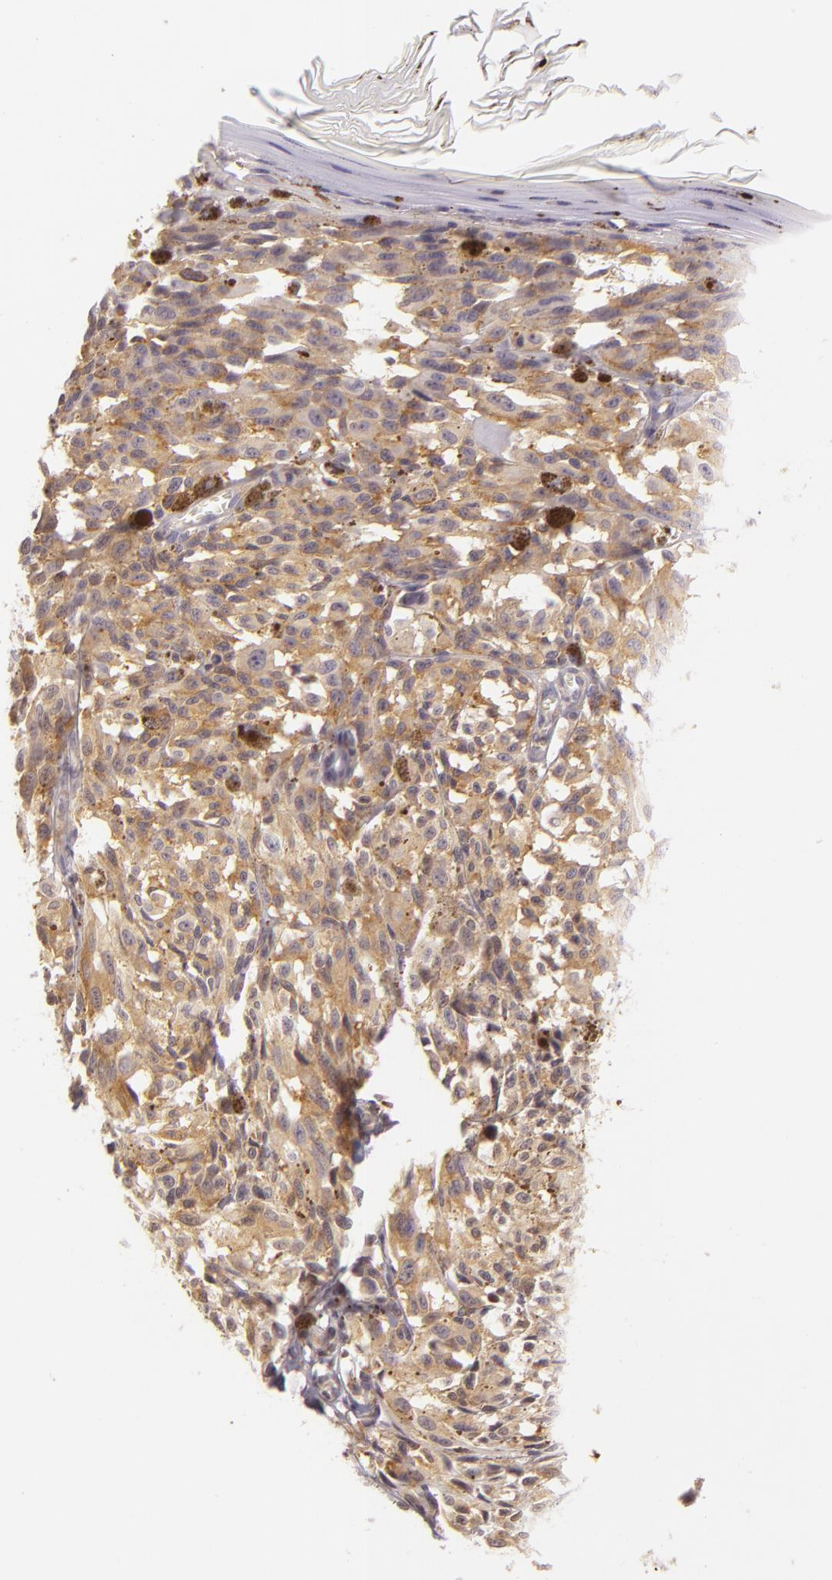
{"staining": {"intensity": "weak", "quantity": ">75%", "location": "cytoplasmic/membranous"}, "tissue": "melanoma", "cell_type": "Tumor cells", "image_type": "cancer", "snomed": [{"axis": "morphology", "description": "Malignant melanoma, NOS"}, {"axis": "topography", "description": "Skin"}], "caption": "Tumor cells demonstrate low levels of weak cytoplasmic/membranous expression in about >75% of cells in melanoma.", "gene": "IMPDH1", "patient": {"sex": "female", "age": 72}}